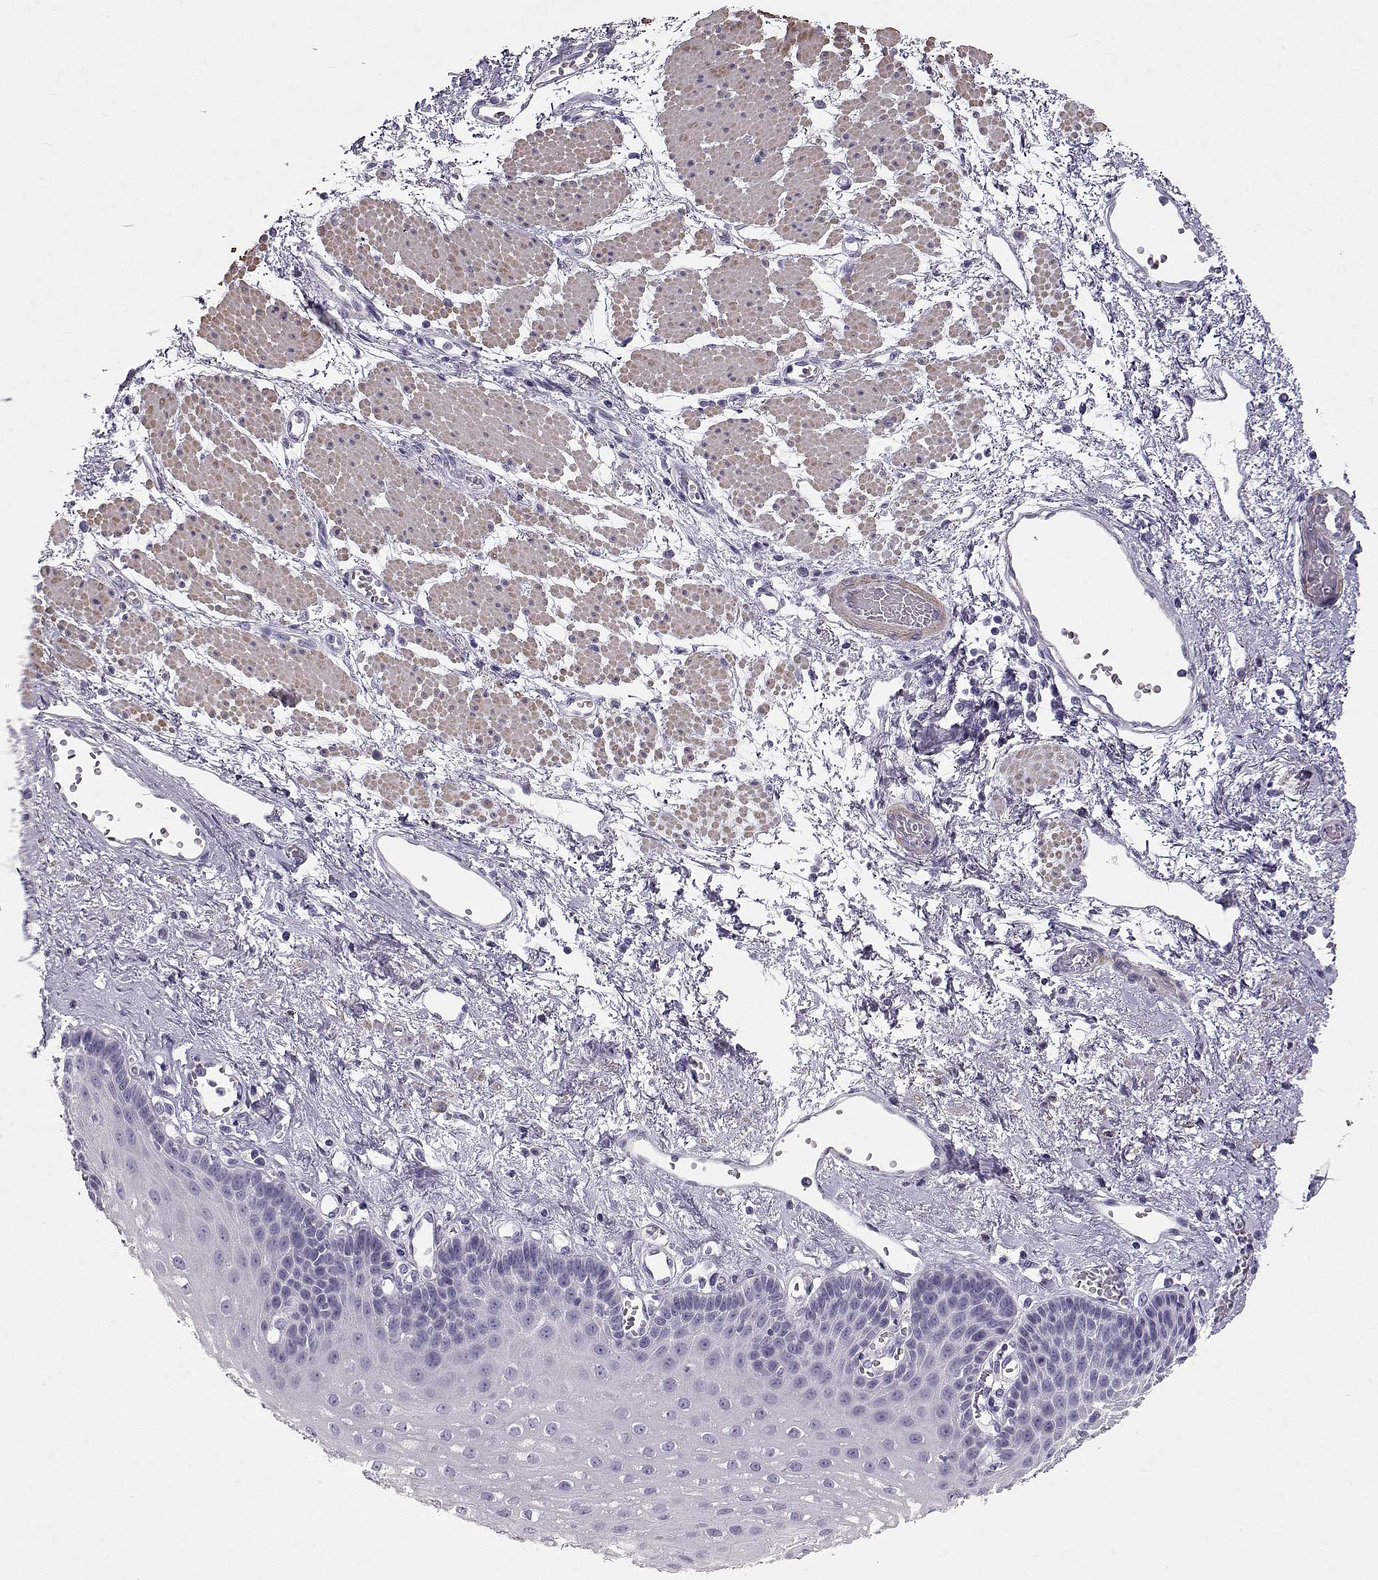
{"staining": {"intensity": "negative", "quantity": "none", "location": "none"}, "tissue": "esophagus", "cell_type": "Squamous epithelial cells", "image_type": "normal", "snomed": [{"axis": "morphology", "description": "Normal tissue, NOS"}, {"axis": "topography", "description": "Esophagus"}], "caption": "This is a micrograph of immunohistochemistry (IHC) staining of benign esophagus, which shows no positivity in squamous epithelial cells.", "gene": "SLITRK3", "patient": {"sex": "female", "age": 62}}